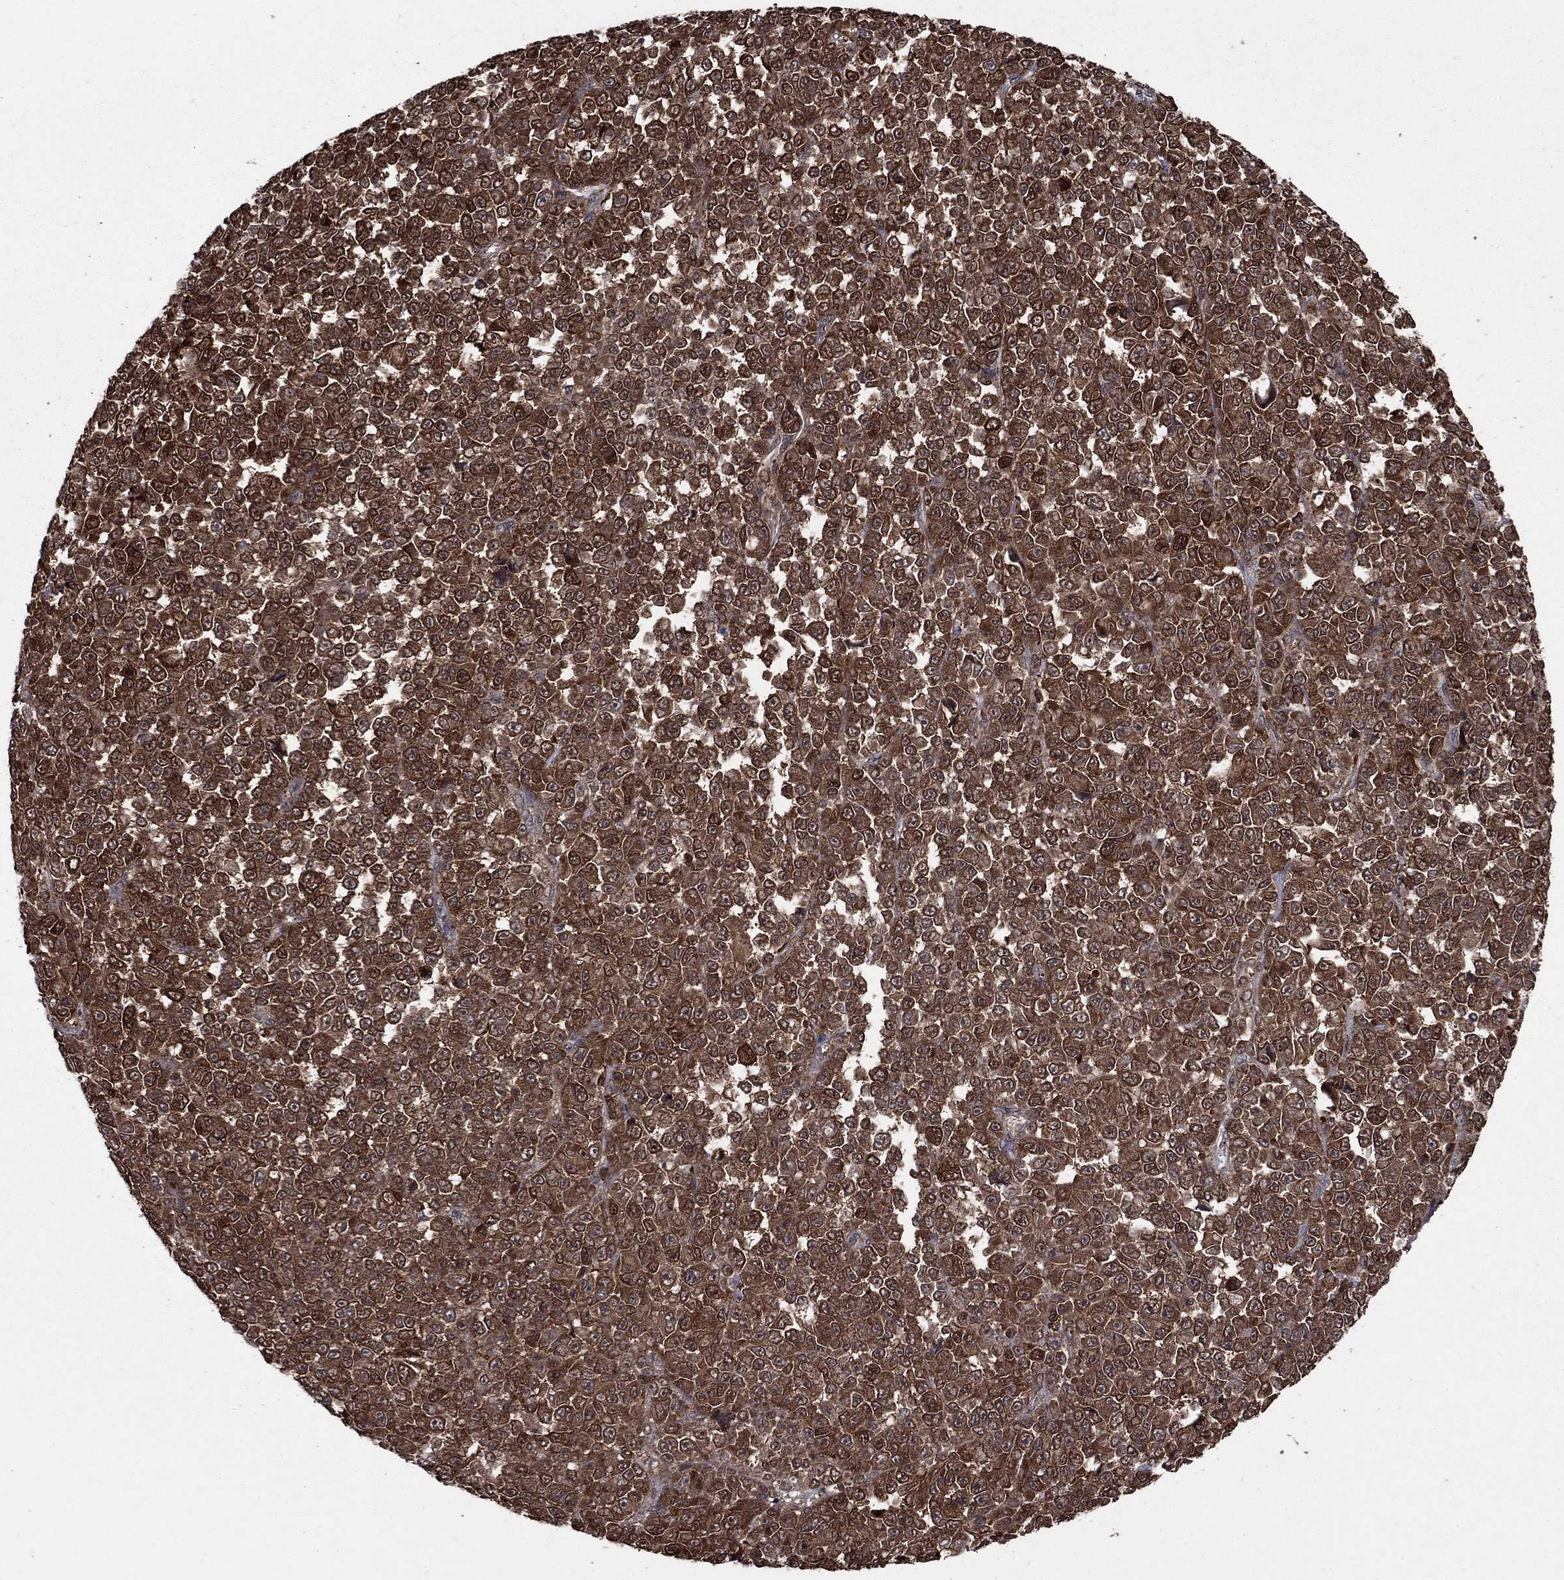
{"staining": {"intensity": "strong", "quantity": ">75%", "location": "cytoplasmic/membranous"}, "tissue": "melanoma", "cell_type": "Tumor cells", "image_type": "cancer", "snomed": [{"axis": "morphology", "description": "Malignant melanoma, NOS"}, {"axis": "topography", "description": "Skin"}], "caption": "Malignant melanoma tissue shows strong cytoplasmic/membranous positivity in approximately >75% of tumor cells", "gene": "CACYBP", "patient": {"sex": "female", "age": 95}}